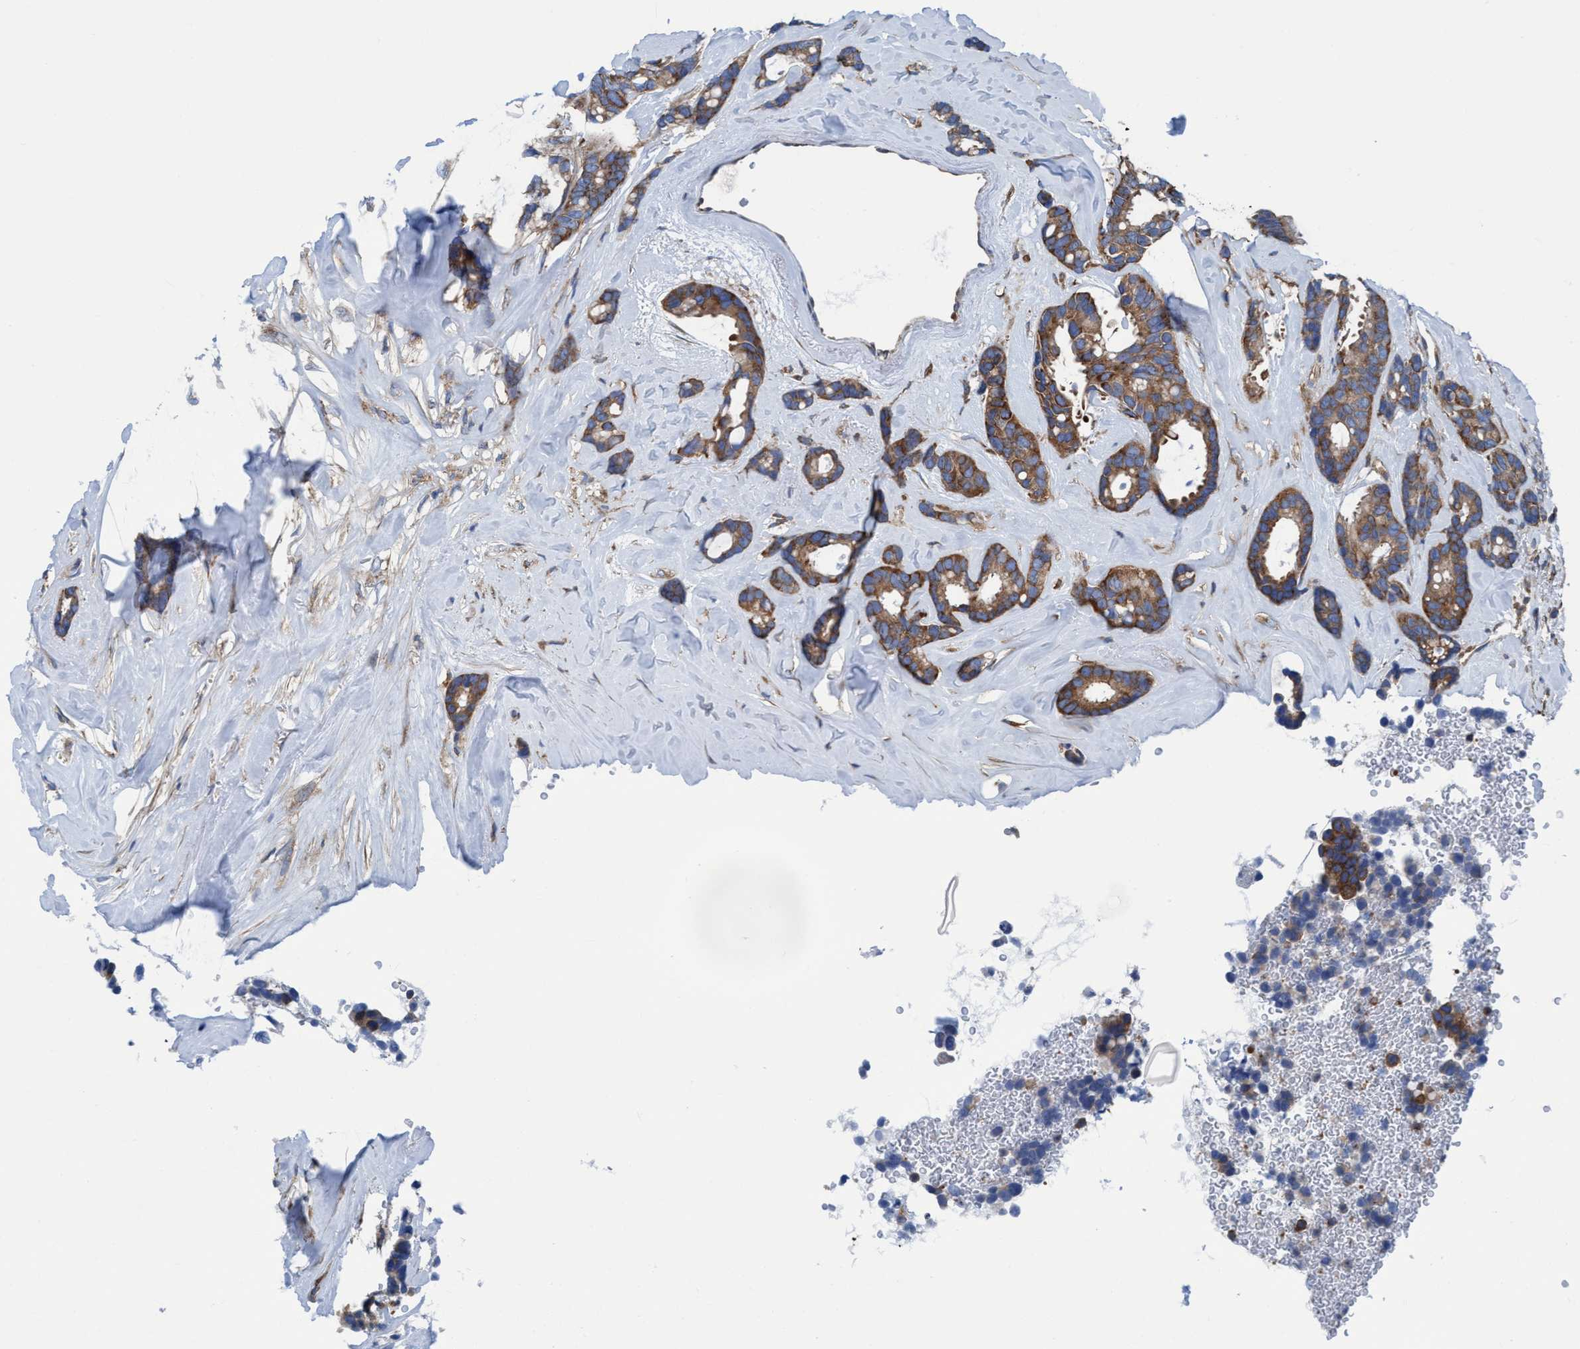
{"staining": {"intensity": "moderate", "quantity": ">75%", "location": "cytoplasmic/membranous"}, "tissue": "breast cancer", "cell_type": "Tumor cells", "image_type": "cancer", "snomed": [{"axis": "morphology", "description": "Duct carcinoma"}, {"axis": "topography", "description": "Breast"}], "caption": "An immunohistochemistry image of tumor tissue is shown. Protein staining in brown shows moderate cytoplasmic/membranous positivity in breast cancer within tumor cells.", "gene": "NMT1", "patient": {"sex": "female", "age": 87}}